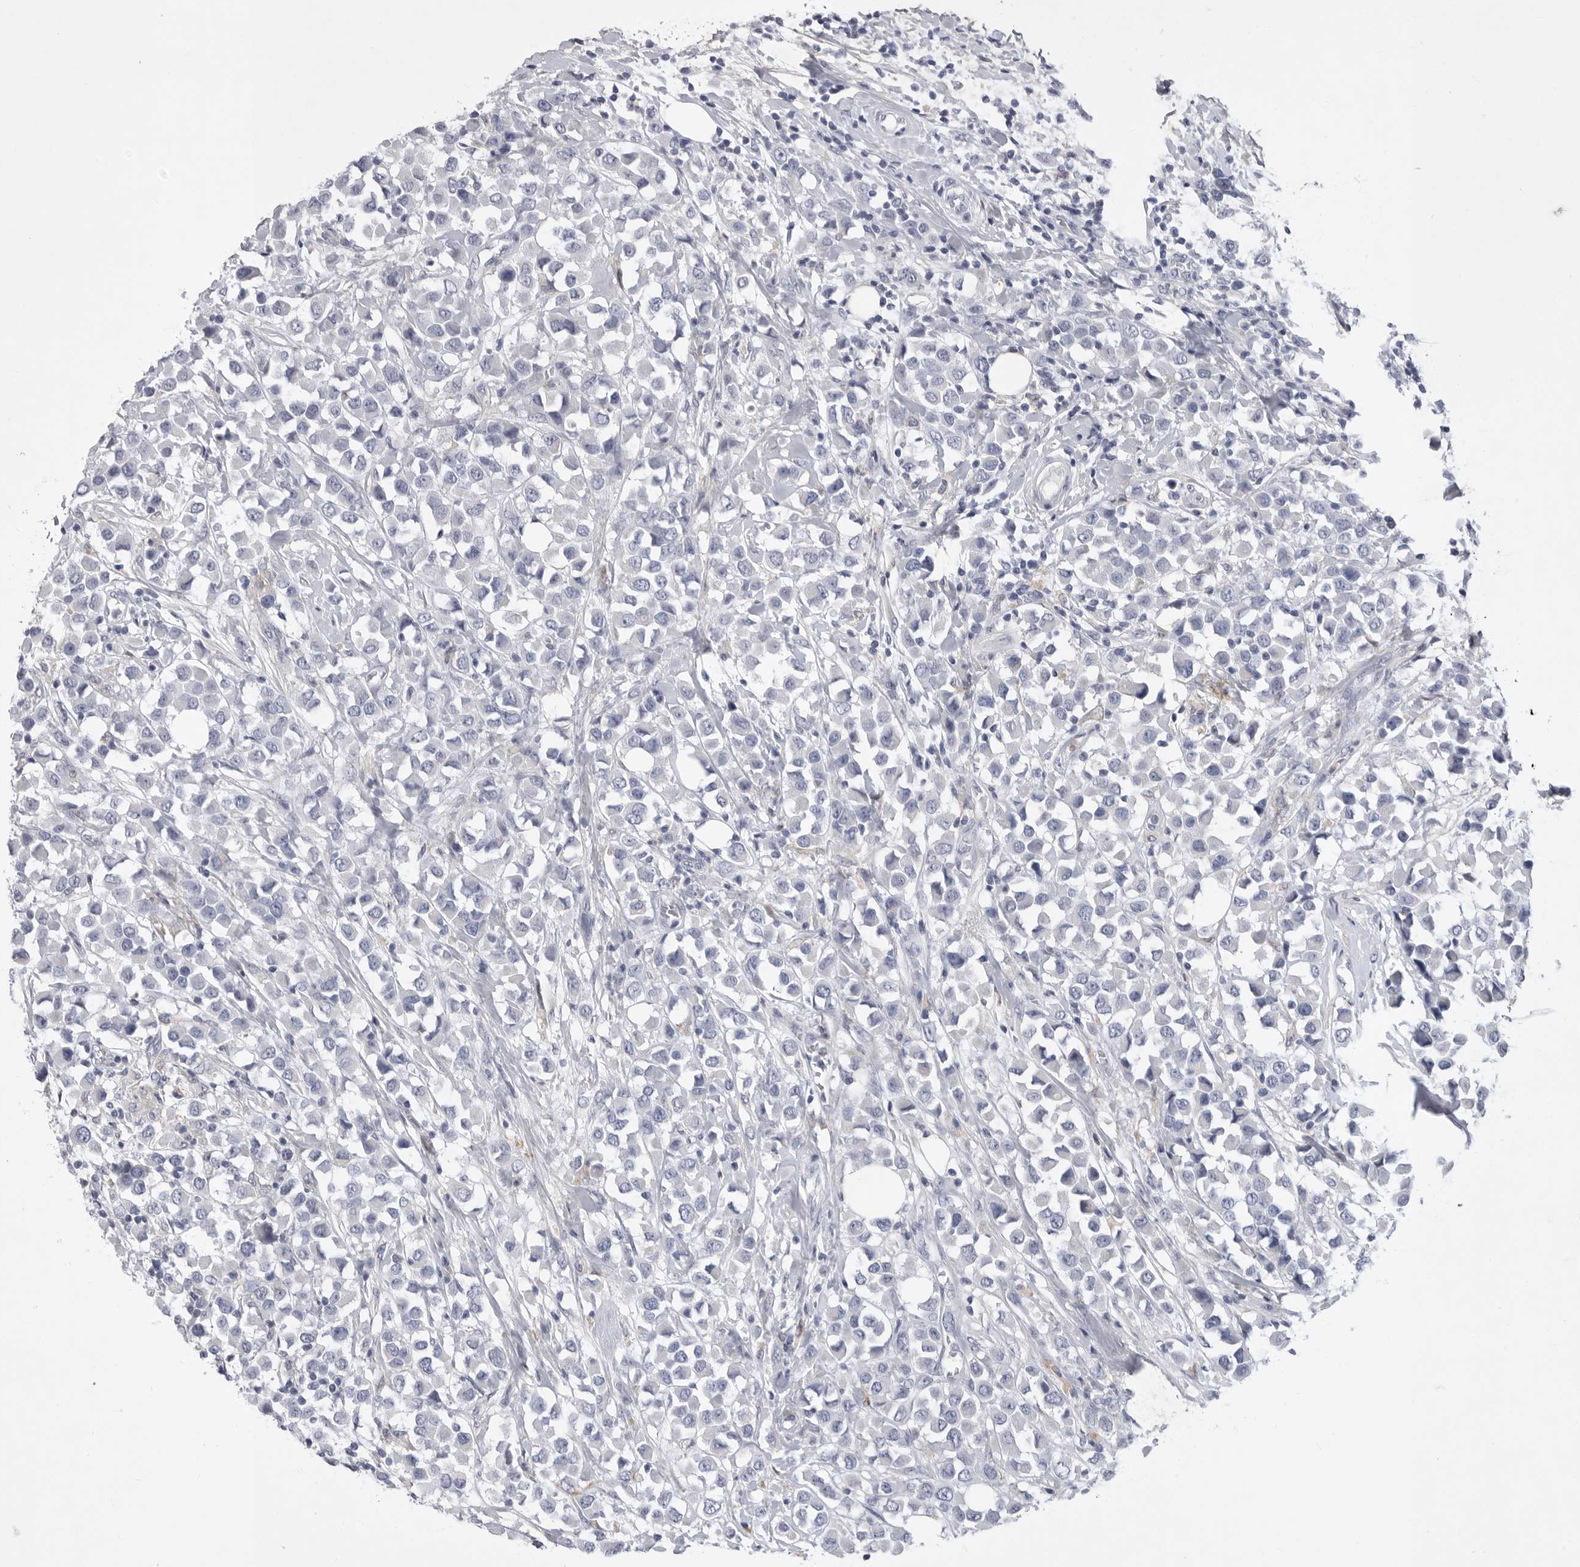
{"staining": {"intensity": "negative", "quantity": "none", "location": "none"}, "tissue": "breast cancer", "cell_type": "Tumor cells", "image_type": "cancer", "snomed": [{"axis": "morphology", "description": "Duct carcinoma"}, {"axis": "topography", "description": "Breast"}], "caption": "Breast cancer (infiltrating ductal carcinoma) was stained to show a protein in brown. There is no significant positivity in tumor cells.", "gene": "SIGLEC10", "patient": {"sex": "female", "age": 61}}